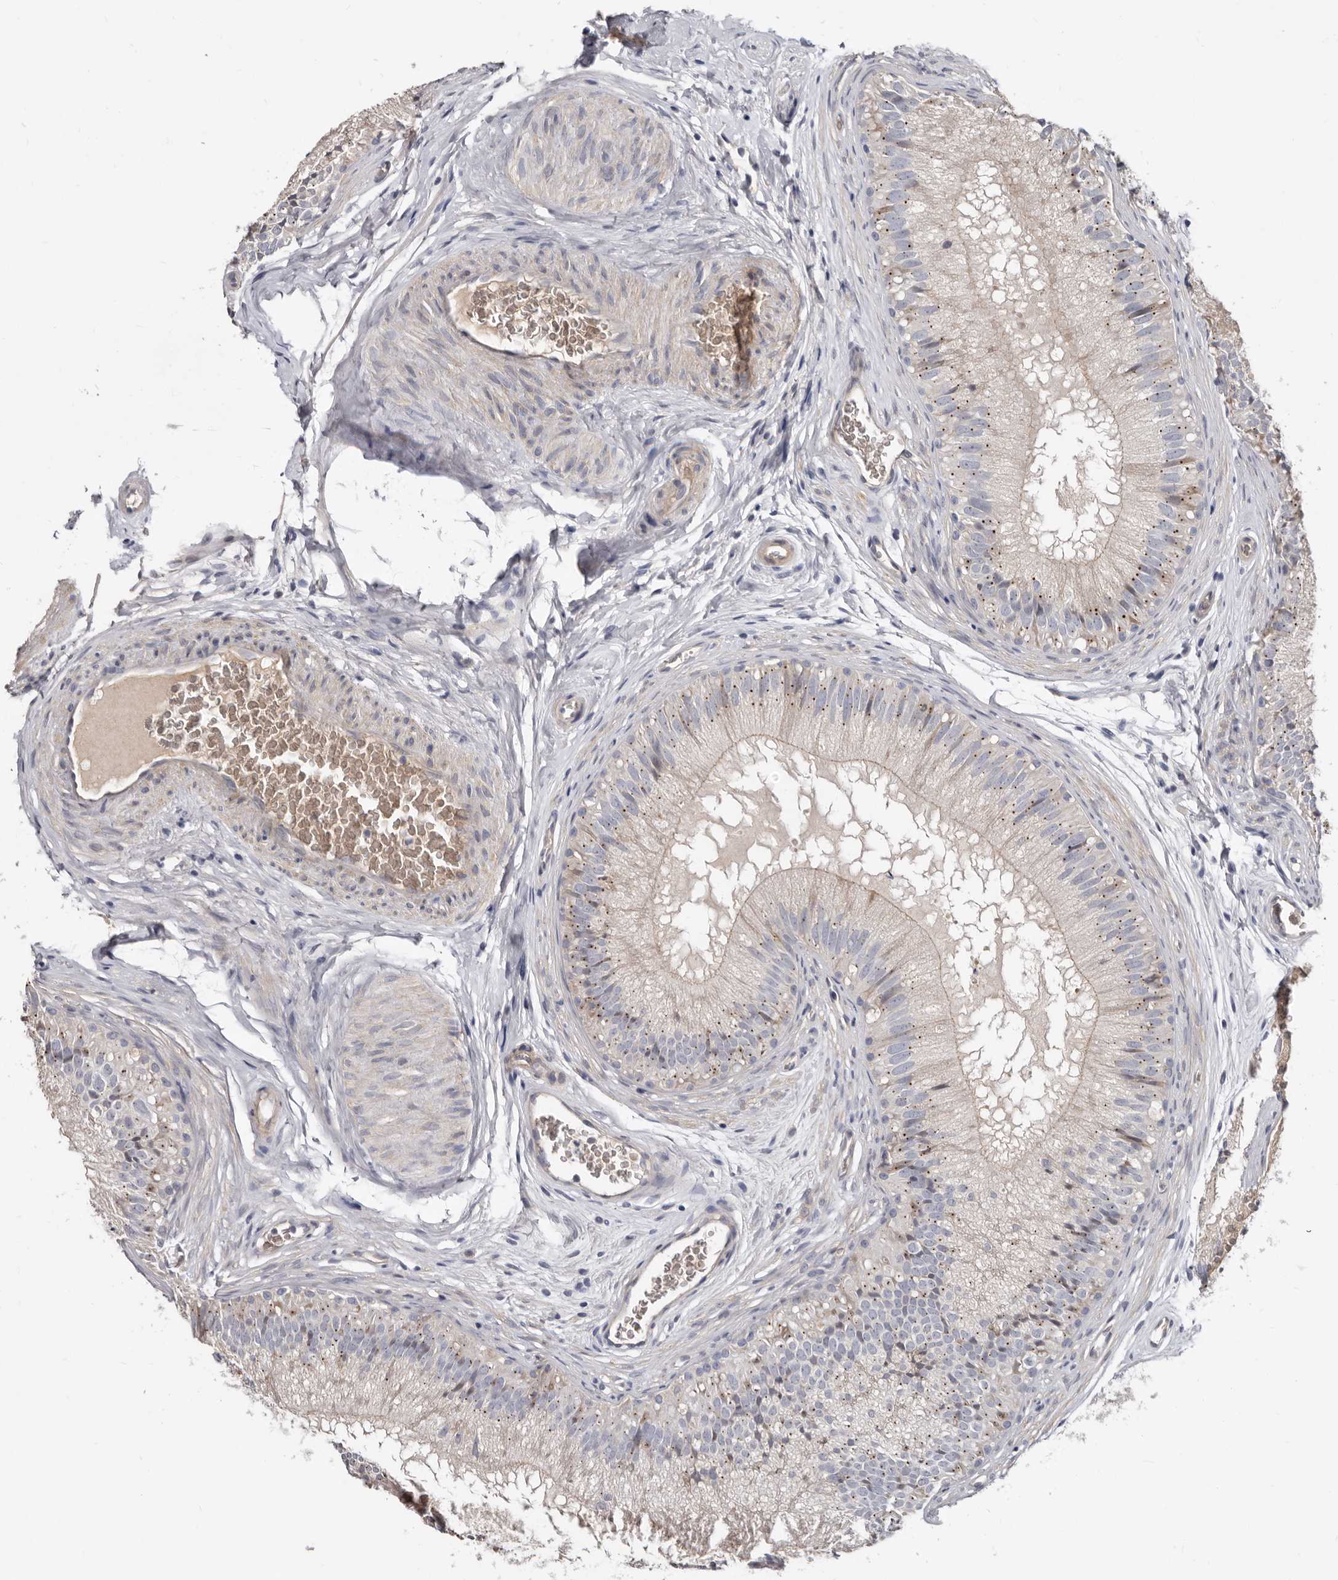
{"staining": {"intensity": "negative", "quantity": "none", "location": "none"}, "tissue": "epididymis", "cell_type": "Glandular cells", "image_type": "normal", "snomed": [{"axis": "morphology", "description": "Normal tissue, NOS"}, {"axis": "topography", "description": "Epididymis"}], "caption": "Immunohistochemical staining of unremarkable human epididymis reveals no significant positivity in glandular cells. The staining was performed using DAB (3,3'-diaminobenzidine) to visualize the protein expression in brown, while the nuclei were stained in blue with hematoxylin (Magnification: 20x).", "gene": "SPTA1", "patient": {"sex": "male", "age": 29}}